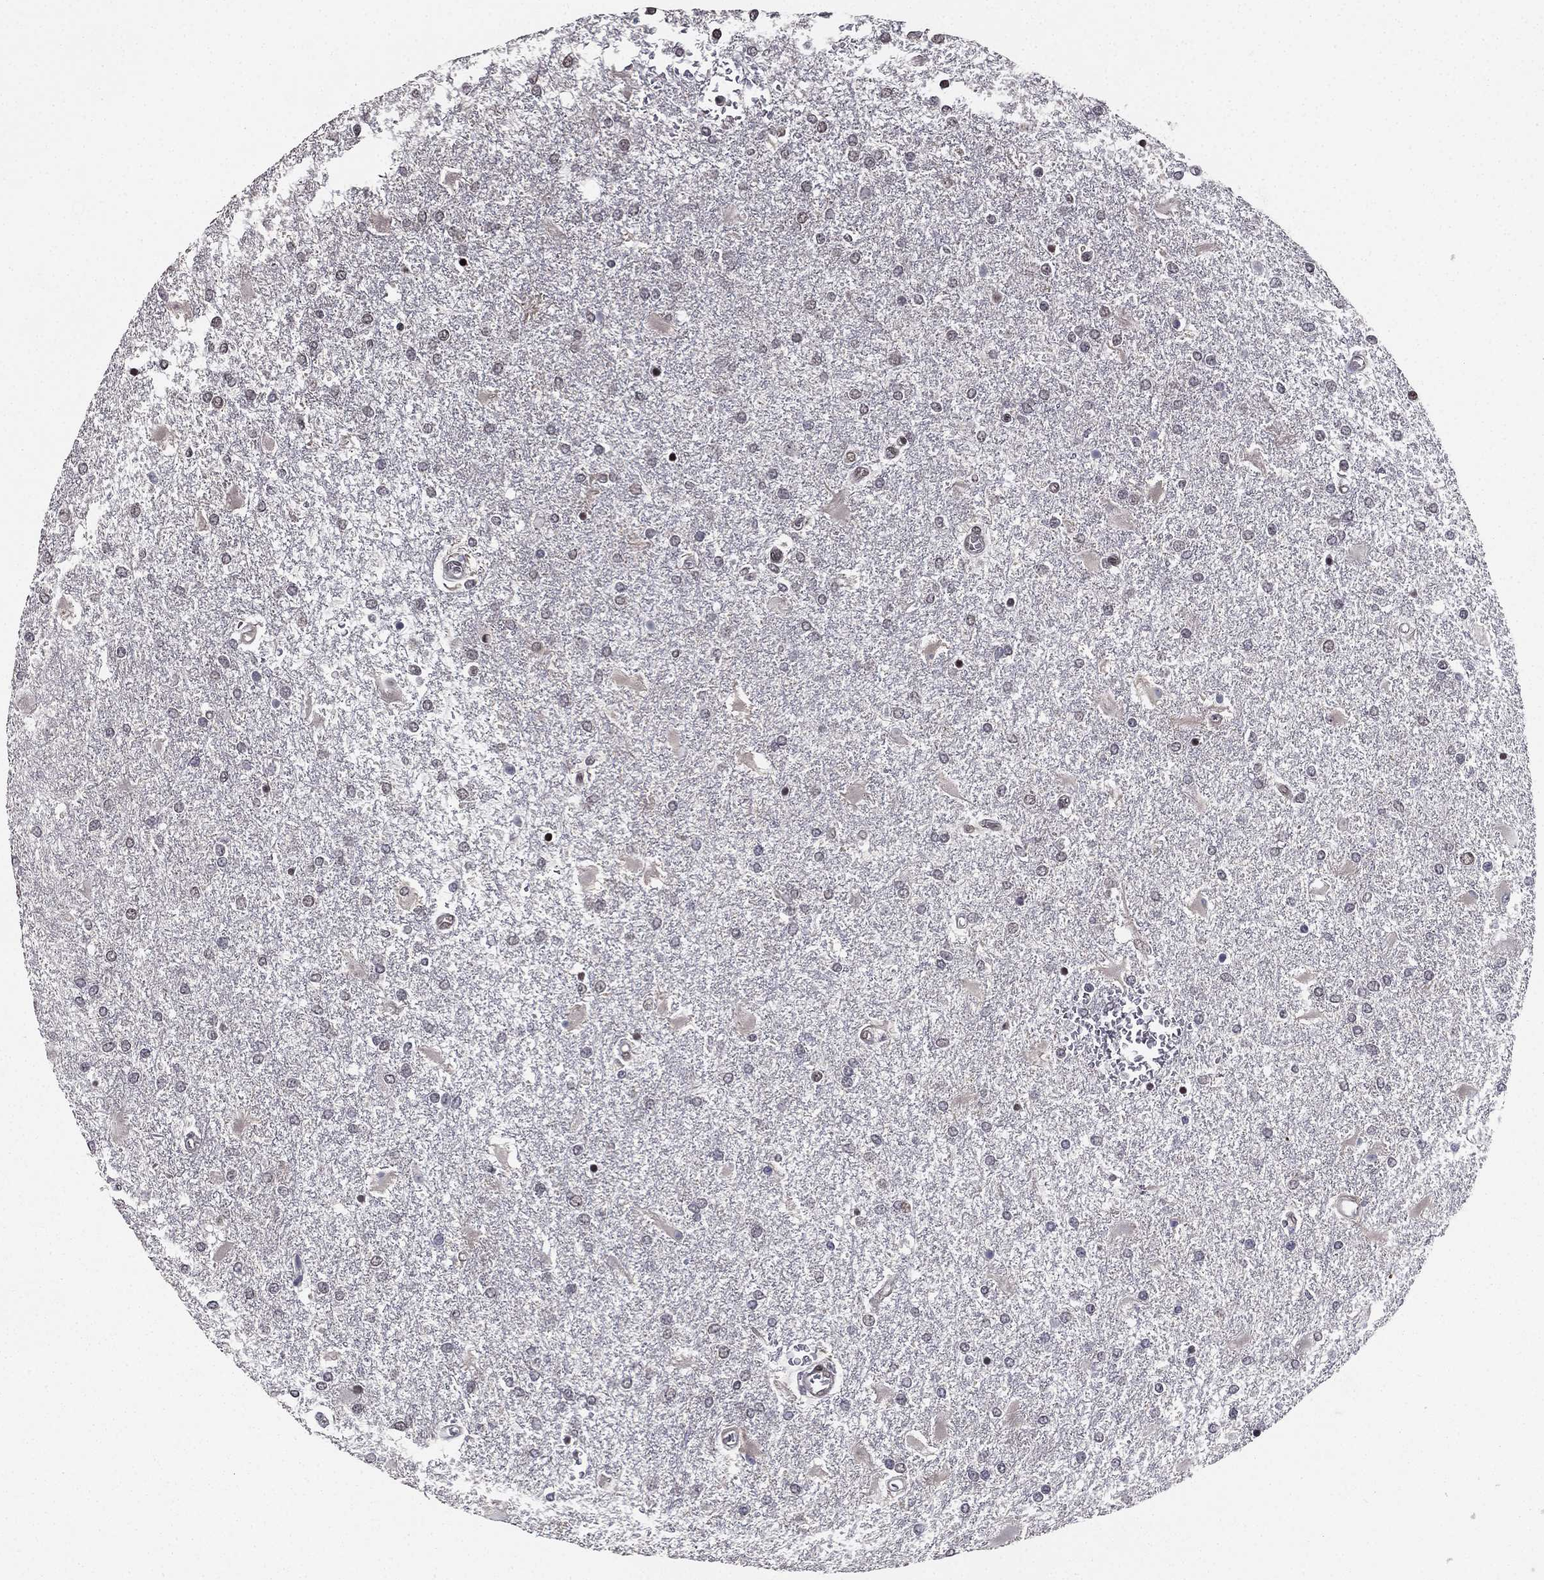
{"staining": {"intensity": "negative", "quantity": "none", "location": "none"}, "tissue": "glioma", "cell_type": "Tumor cells", "image_type": "cancer", "snomed": [{"axis": "morphology", "description": "Glioma, malignant, High grade"}, {"axis": "topography", "description": "Cerebral cortex"}], "caption": "Tumor cells show no significant protein expression in glioma. The staining is performed using DAB brown chromogen with nuclei counter-stained in using hematoxylin.", "gene": "RARB", "patient": {"sex": "male", "age": 79}}